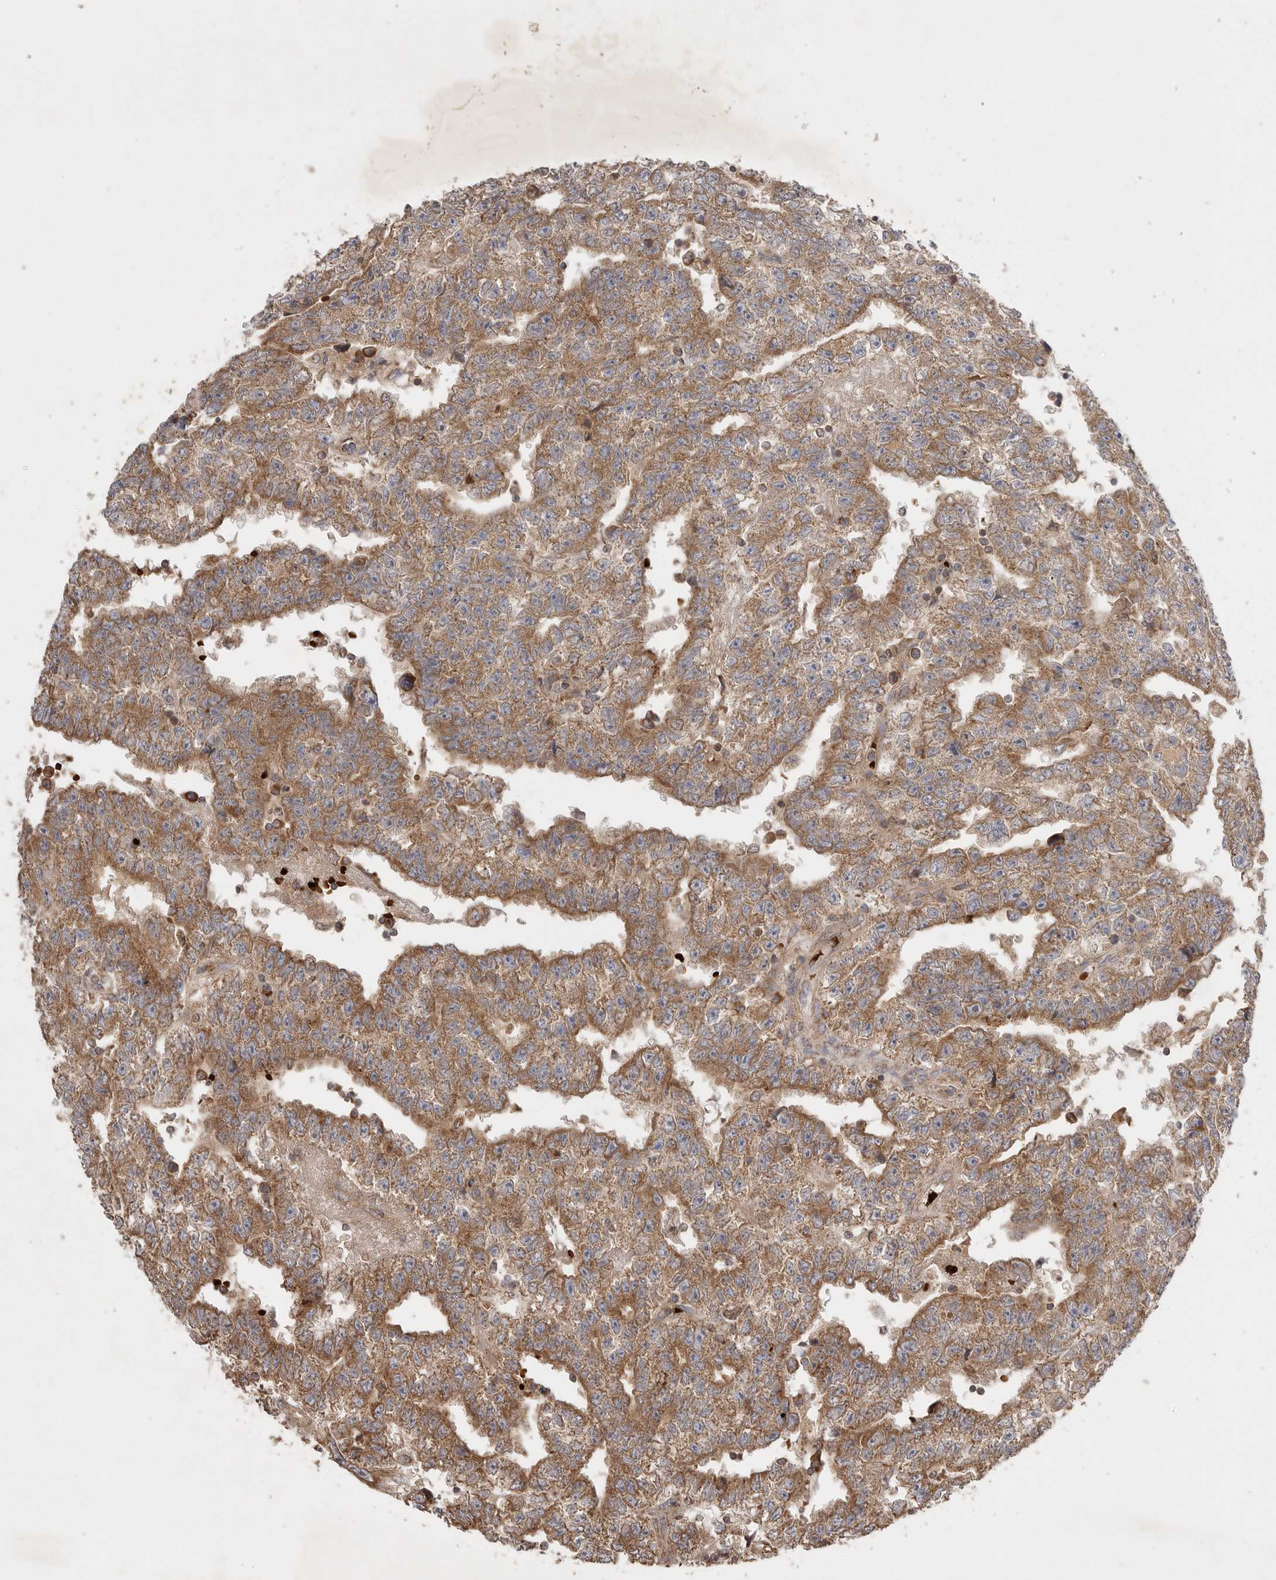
{"staining": {"intensity": "moderate", "quantity": ">75%", "location": "cytoplasmic/membranous"}, "tissue": "testis cancer", "cell_type": "Tumor cells", "image_type": "cancer", "snomed": [{"axis": "morphology", "description": "Carcinoma, Embryonal, NOS"}, {"axis": "topography", "description": "Testis"}], "caption": "A micrograph showing moderate cytoplasmic/membranous positivity in approximately >75% of tumor cells in testis cancer (embryonal carcinoma), as visualized by brown immunohistochemical staining.", "gene": "KIF21B", "patient": {"sex": "male", "age": 25}}